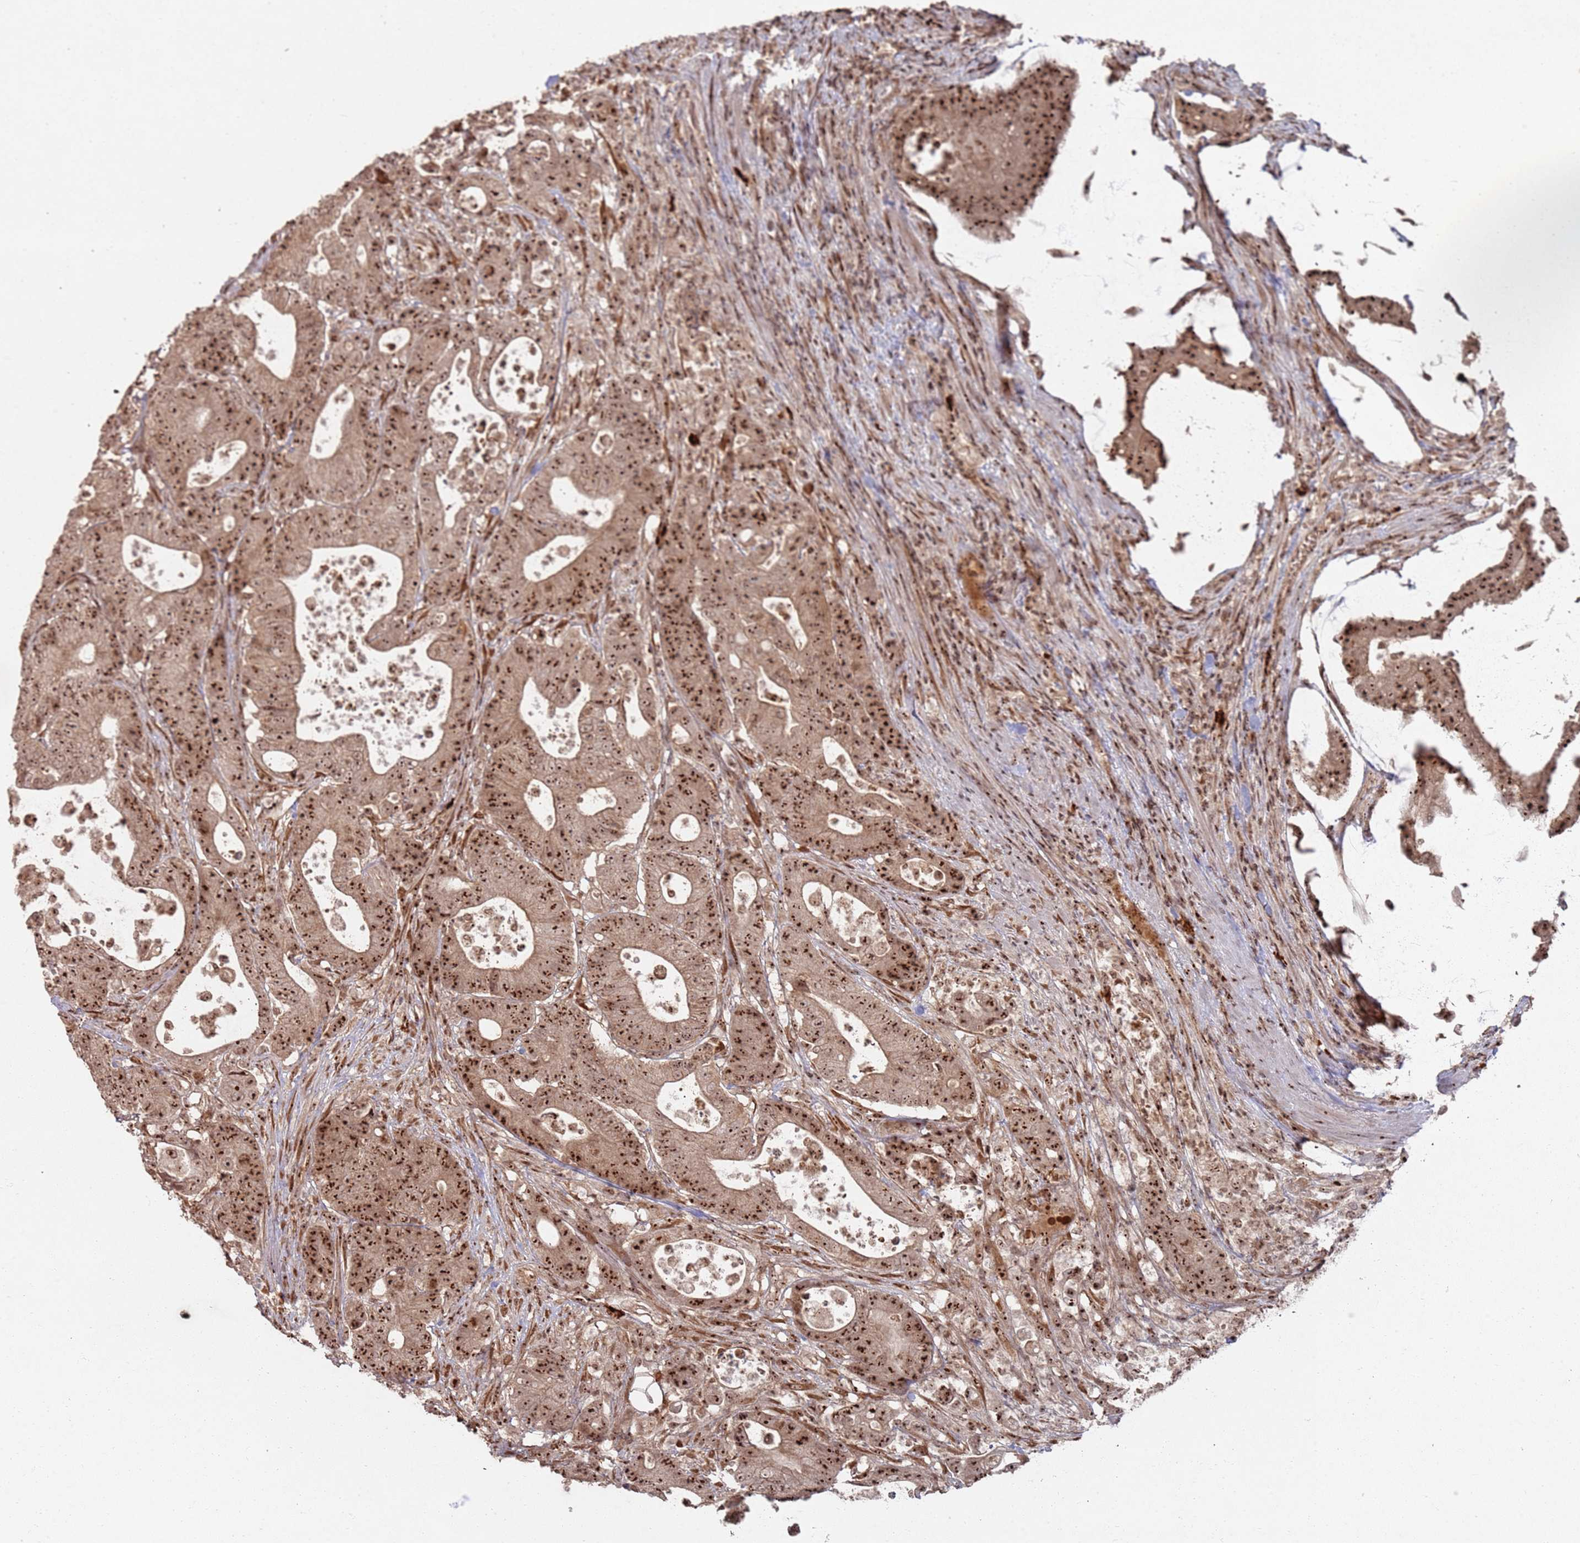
{"staining": {"intensity": "strong", "quantity": ">75%", "location": "nuclear"}, "tissue": "colorectal cancer", "cell_type": "Tumor cells", "image_type": "cancer", "snomed": [{"axis": "morphology", "description": "Adenocarcinoma, NOS"}, {"axis": "topography", "description": "Colon"}], "caption": "This micrograph exhibits IHC staining of human colorectal cancer (adenocarcinoma), with high strong nuclear staining in about >75% of tumor cells.", "gene": "UTP11", "patient": {"sex": "female", "age": 84}}